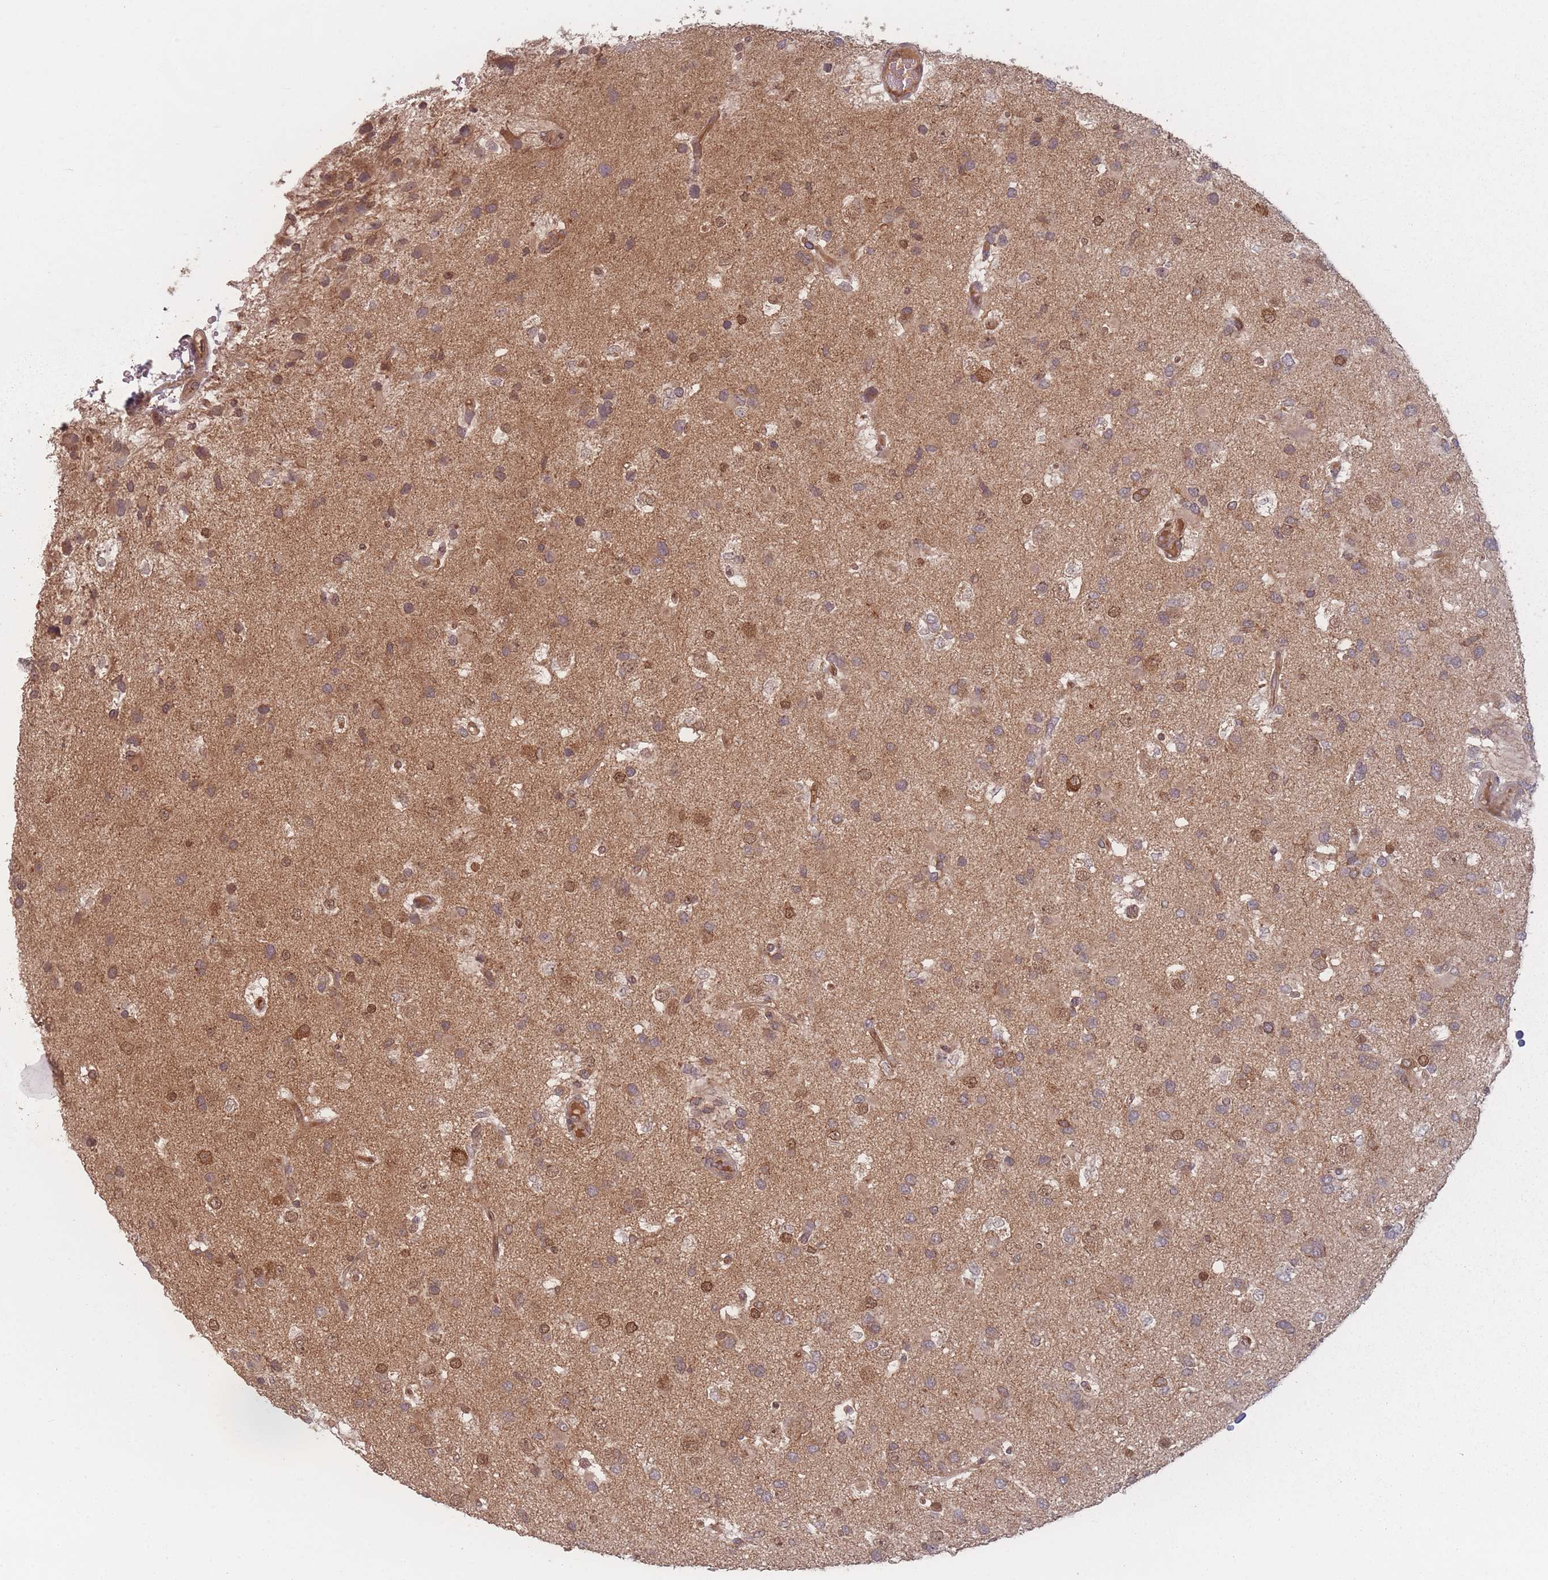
{"staining": {"intensity": "moderate", "quantity": ">75%", "location": "cytoplasmic/membranous"}, "tissue": "glioma", "cell_type": "Tumor cells", "image_type": "cancer", "snomed": [{"axis": "morphology", "description": "Glioma, malignant, High grade"}, {"axis": "topography", "description": "Brain"}], "caption": "DAB (3,3'-diaminobenzidine) immunohistochemical staining of glioma exhibits moderate cytoplasmic/membranous protein staining in approximately >75% of tumor cells.", "gene": "HAGH", "patient": {"sex": "male", "age": 53}}